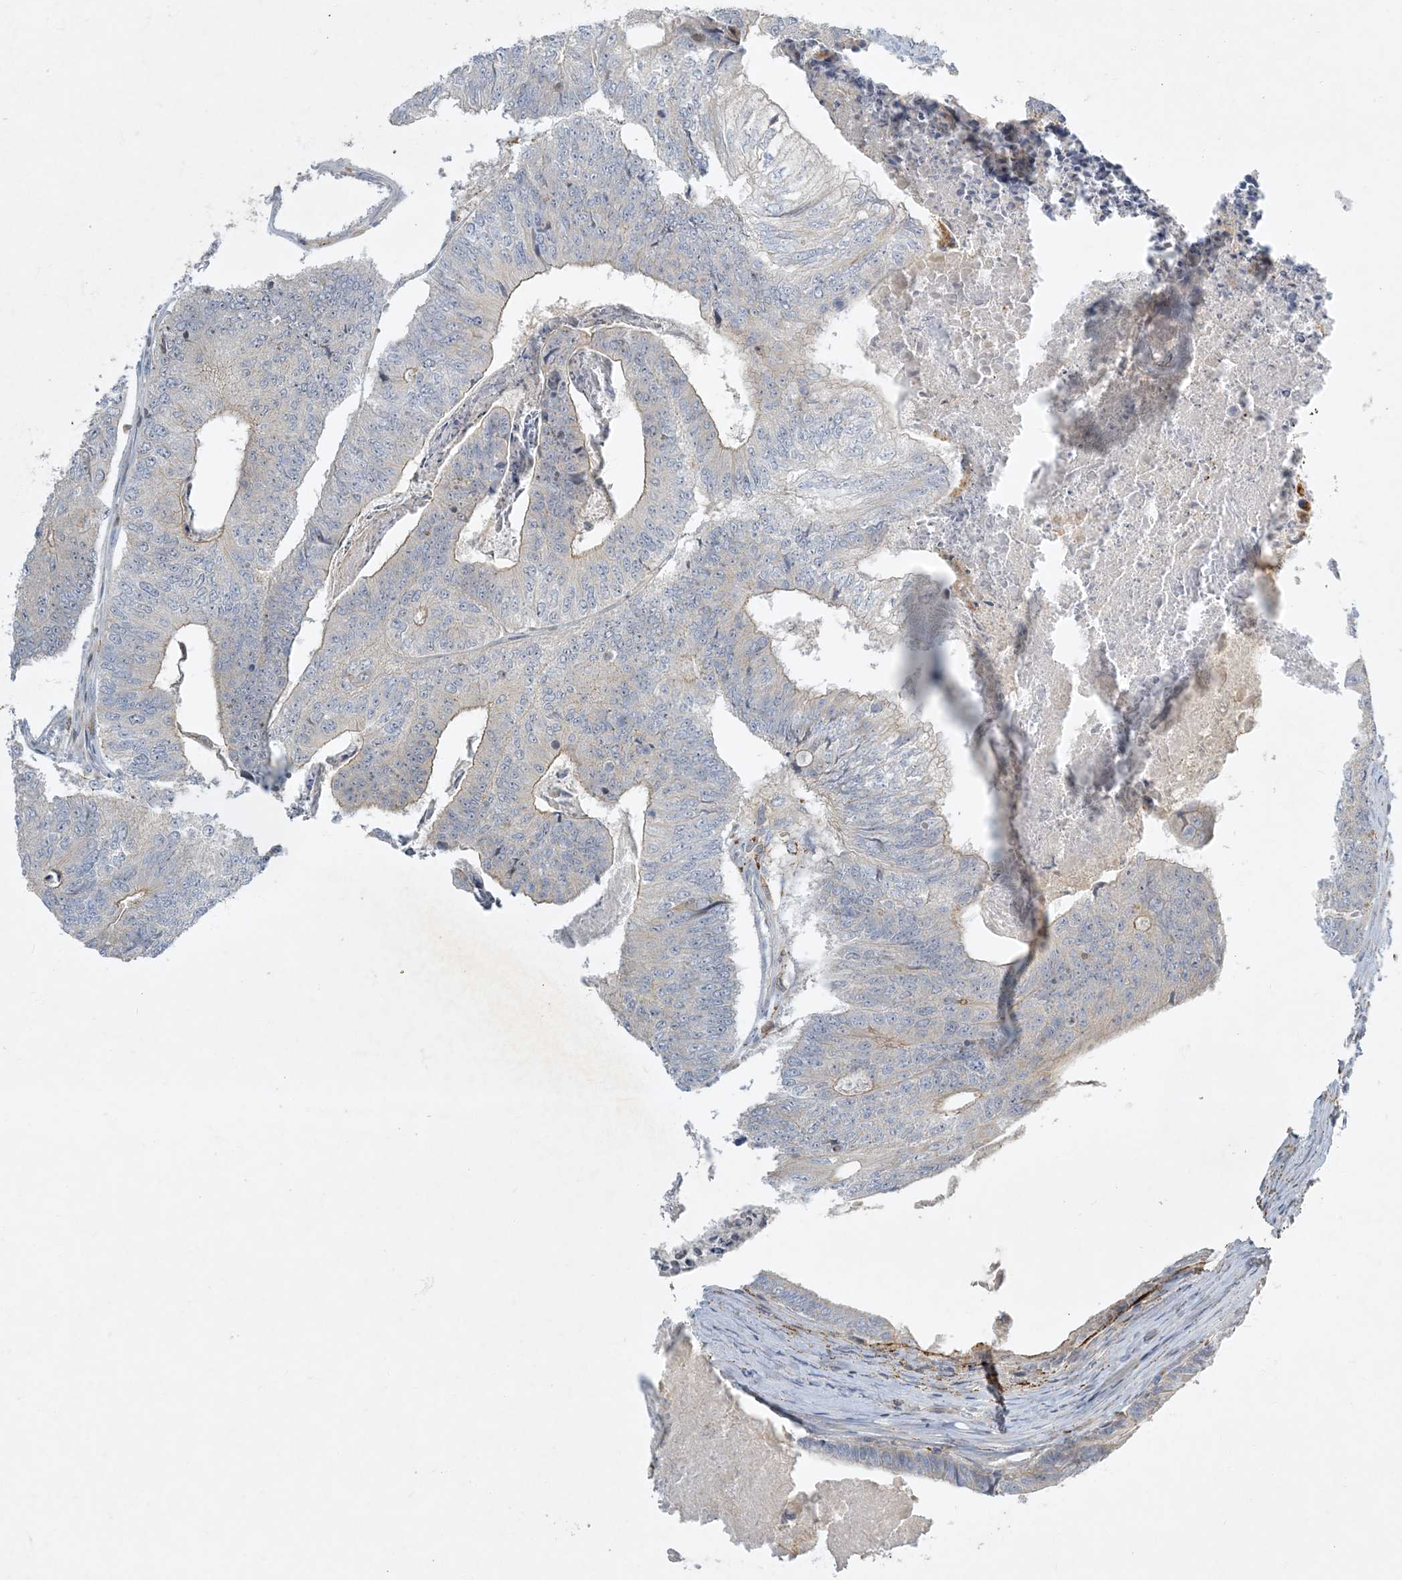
{"staining": {"intensity": "weak", "quantity": "<25%", "location": "cytoplasmic/membranous"}, "tissue": "colorectal cancer", "cell_type": "Tumor cells", "image_type": "cancer", "snomed": [{"axis": "morphology", "description": "Adenocarcinoma, NOS"}, {"axis": "topography", "description": "Colon"}], "caption": "The image reveals no staining of tumor cells in colorectal adenocarcinoma.", "gene": "LTN1", "patient": {"sex": "female", "age": 67}}